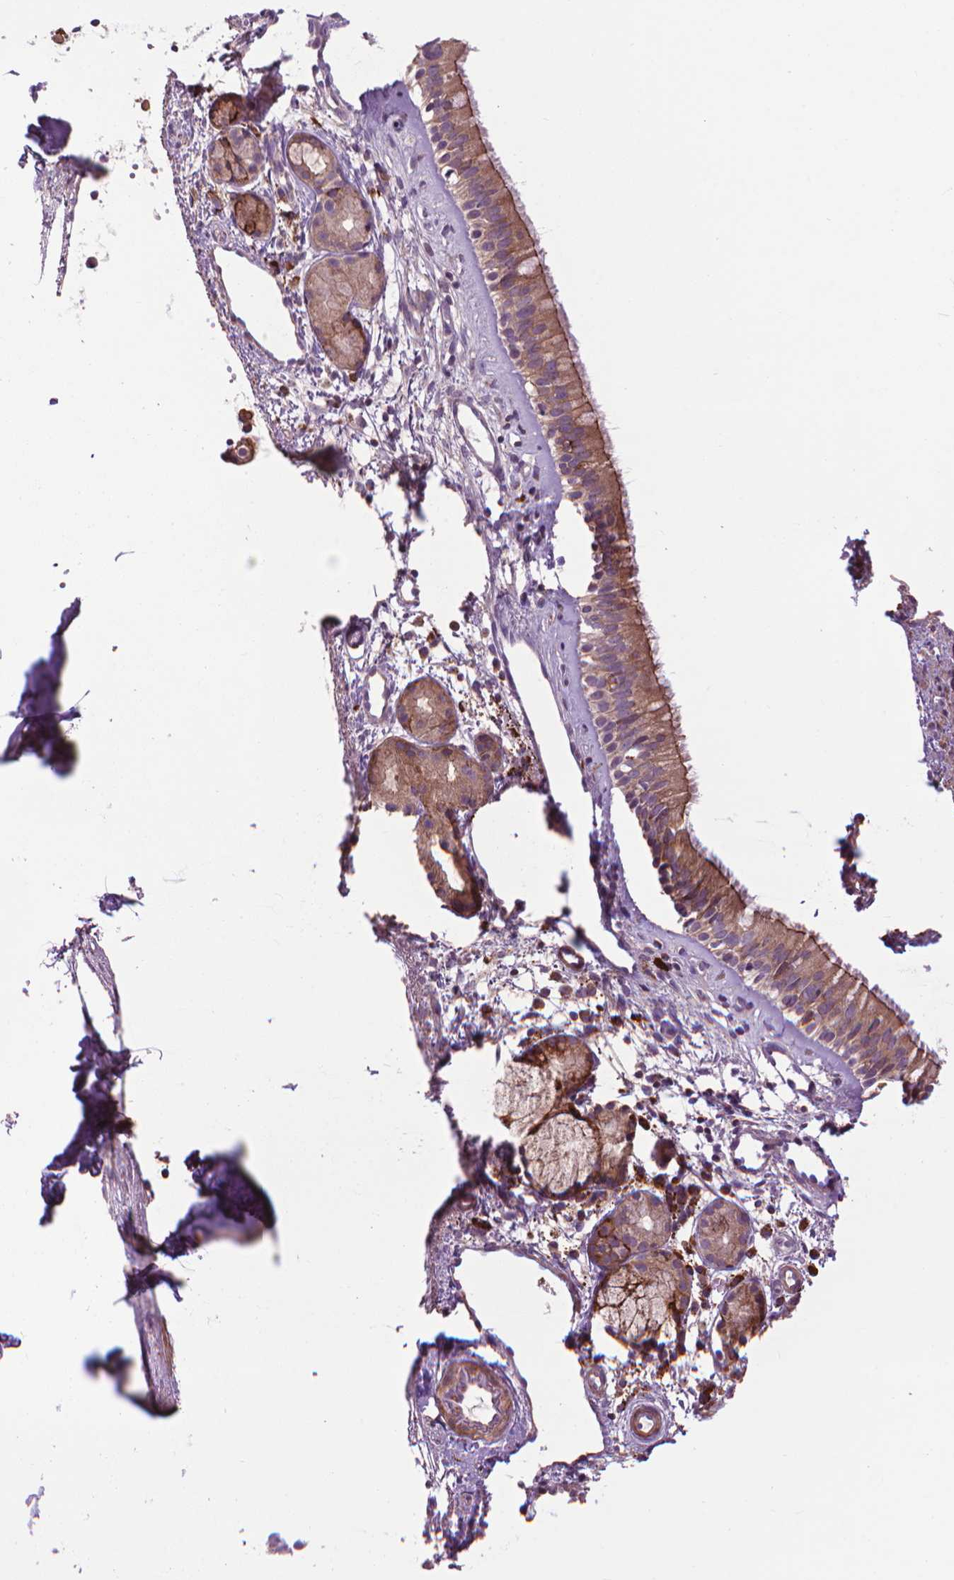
{"staining": {"intensity": "moderate", "quantity": ">75%", "location": "cytoplasmic/membranous"}, "tissue": "nasopharynx", "cell_type": "Respiratory epithelial cells", "image_type": "normal", "snomed": [{"axis": "morphology", "description": "Normal tissue, NOS"}, {"axis": "topography", "description": "Nasopharynx"}], "caption": "Immunohistochemical staining of normal human nasopharynx exhibits >75% levels of moderate cytoplasmic/membranous protein staining in about >75% of respiratory epithelial cells. (DAB IHC with brightfield microscopy, high magnification).", "gene": "MYH14", "patient": {"sex": "female", "age": 52}}